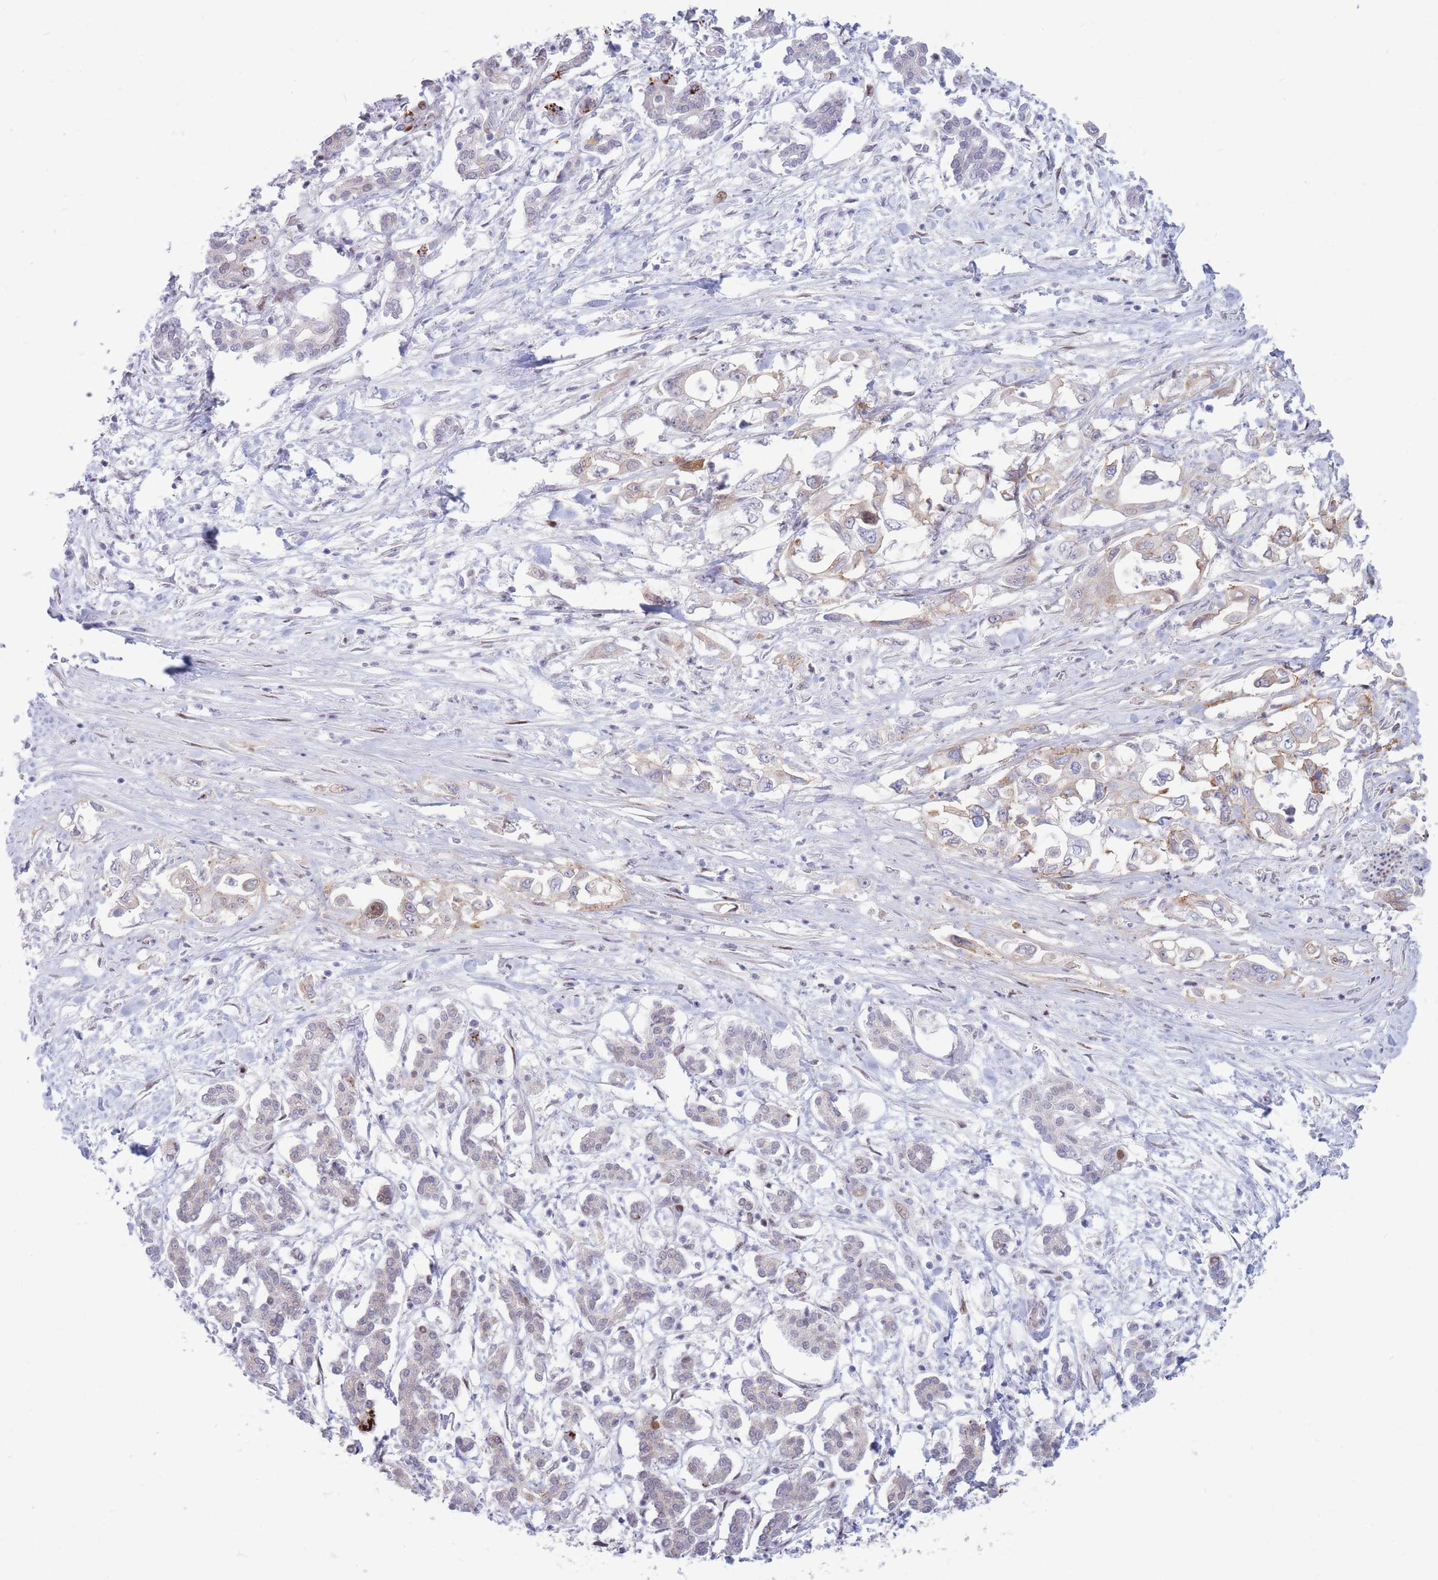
{"staining": {"intensity": "negative", "quantity": "none", "location": "none"}, "tissue": "pancreatic cancer", "cell_type": "Tumor cells", "image_type": "cancer", "snomed": [{"axis": "morphology", "description": "Adenocarcinoma, NOS"}, {"axis": "topography", "description": "Pancreas"}], "caption": "Tumor cells are negative for protein expression in human pancreatic cancer. Brightfield microscopy of IHC stained with DAB (brown) and hematoxylin (blue), captured at high magnification.", "gene": "MOB4", "patient": {"sex": "male", "age": 61}}